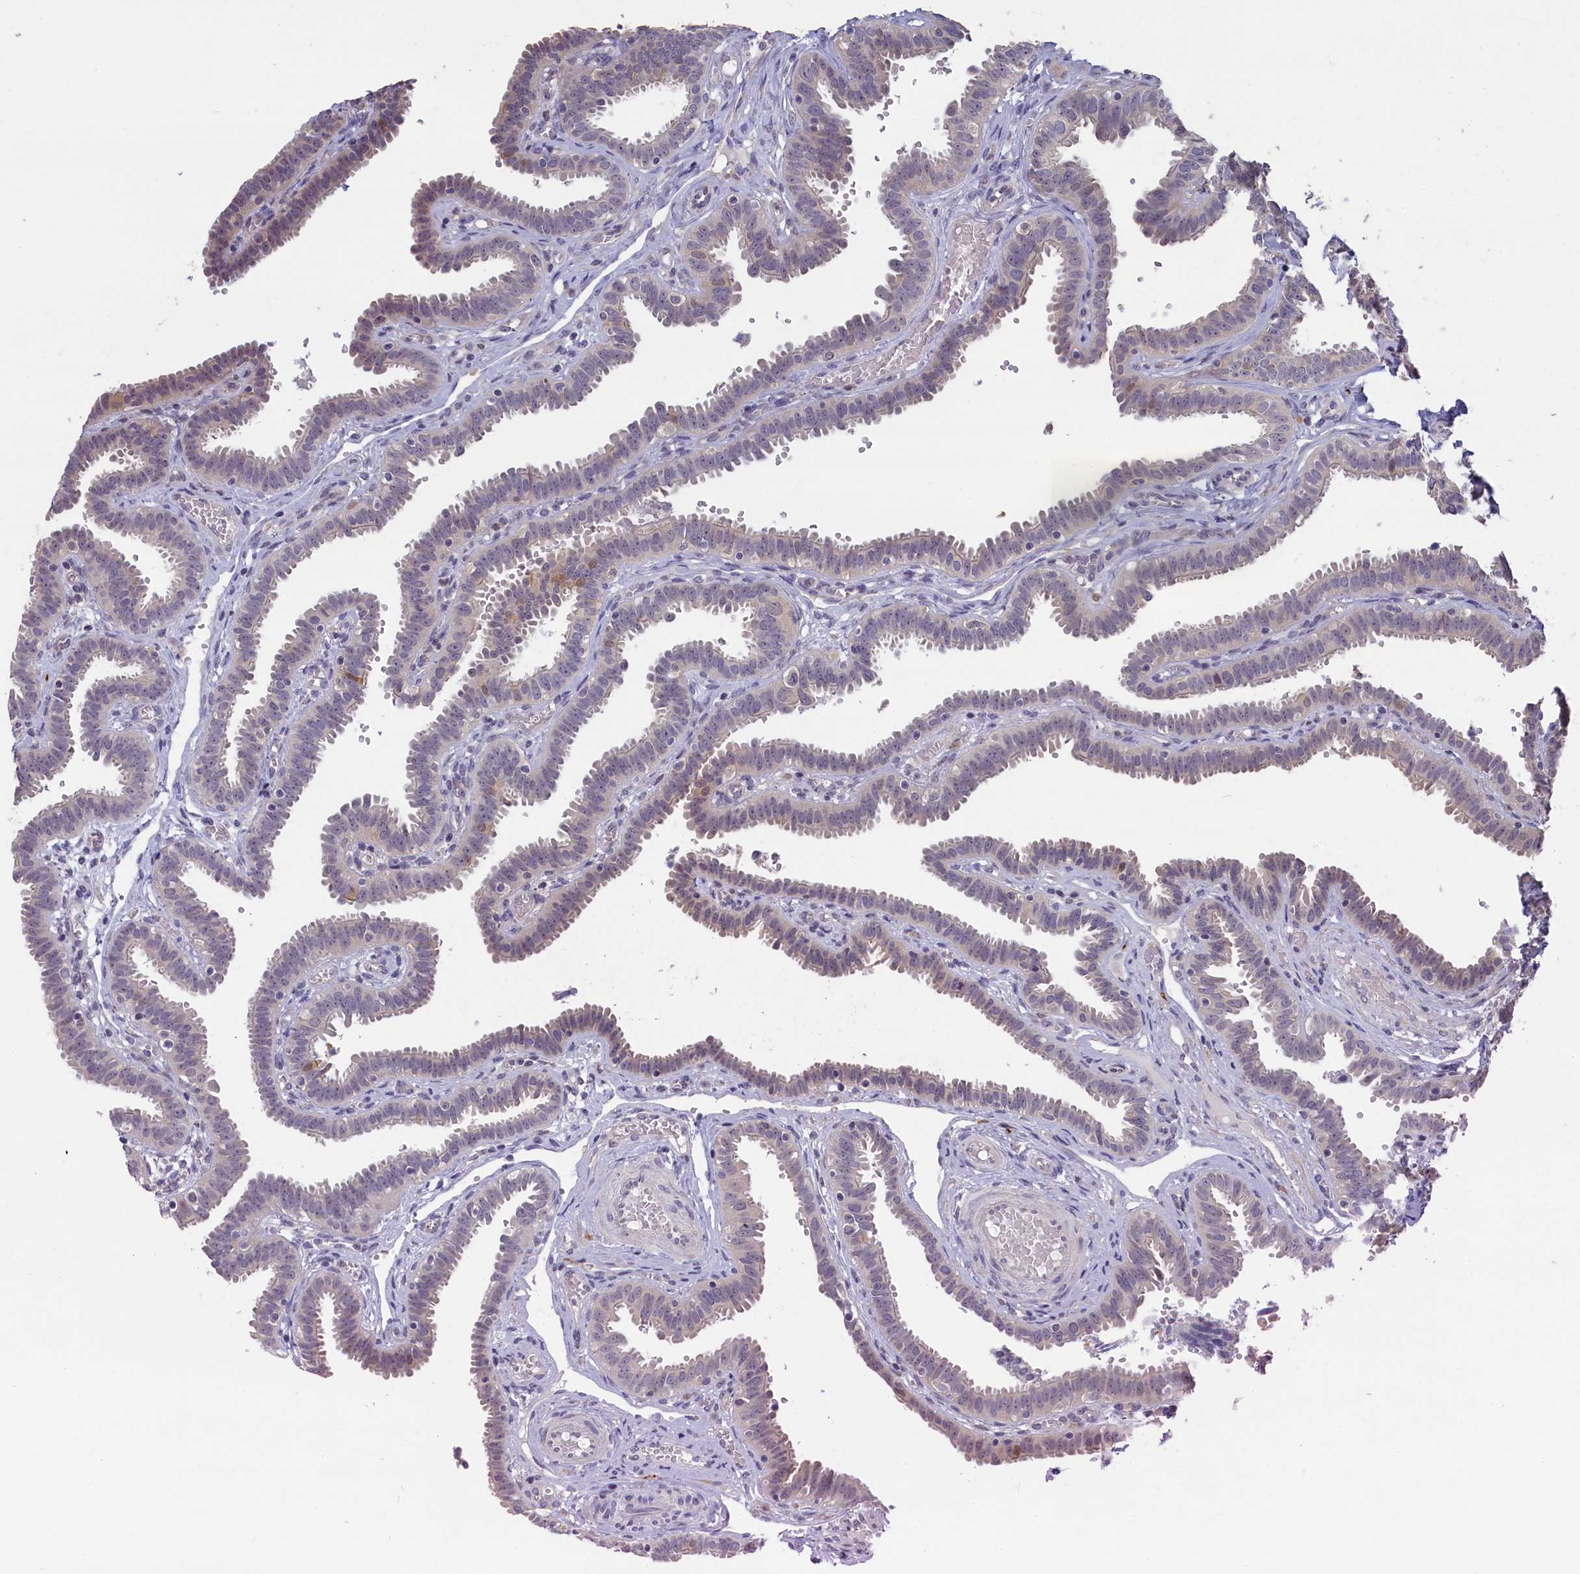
{"staining": {"intensity": "strong", "quantity": "<25%", "location": "cytoplasmic/membranous,nuclear"}, "tissue": "fallopian tube", "cell_type": "Glandular cells", "image_type": "normal", "snomed": [{"axis": "morphology", "description": "Normal tissue, NOS"}, {"axis": "topography", "description": "Fallopian tube"}], "caption": "High-power microscopy captured an immunohistochemistry (IHC) histopathology image of unremarkable fallopian tube, revealing strong cytoplasmic/membranous,nuclear staining in about <25% of glandular cells.", "gene": "UCHL3", "patient": {"sex": "female", "age": 37}}